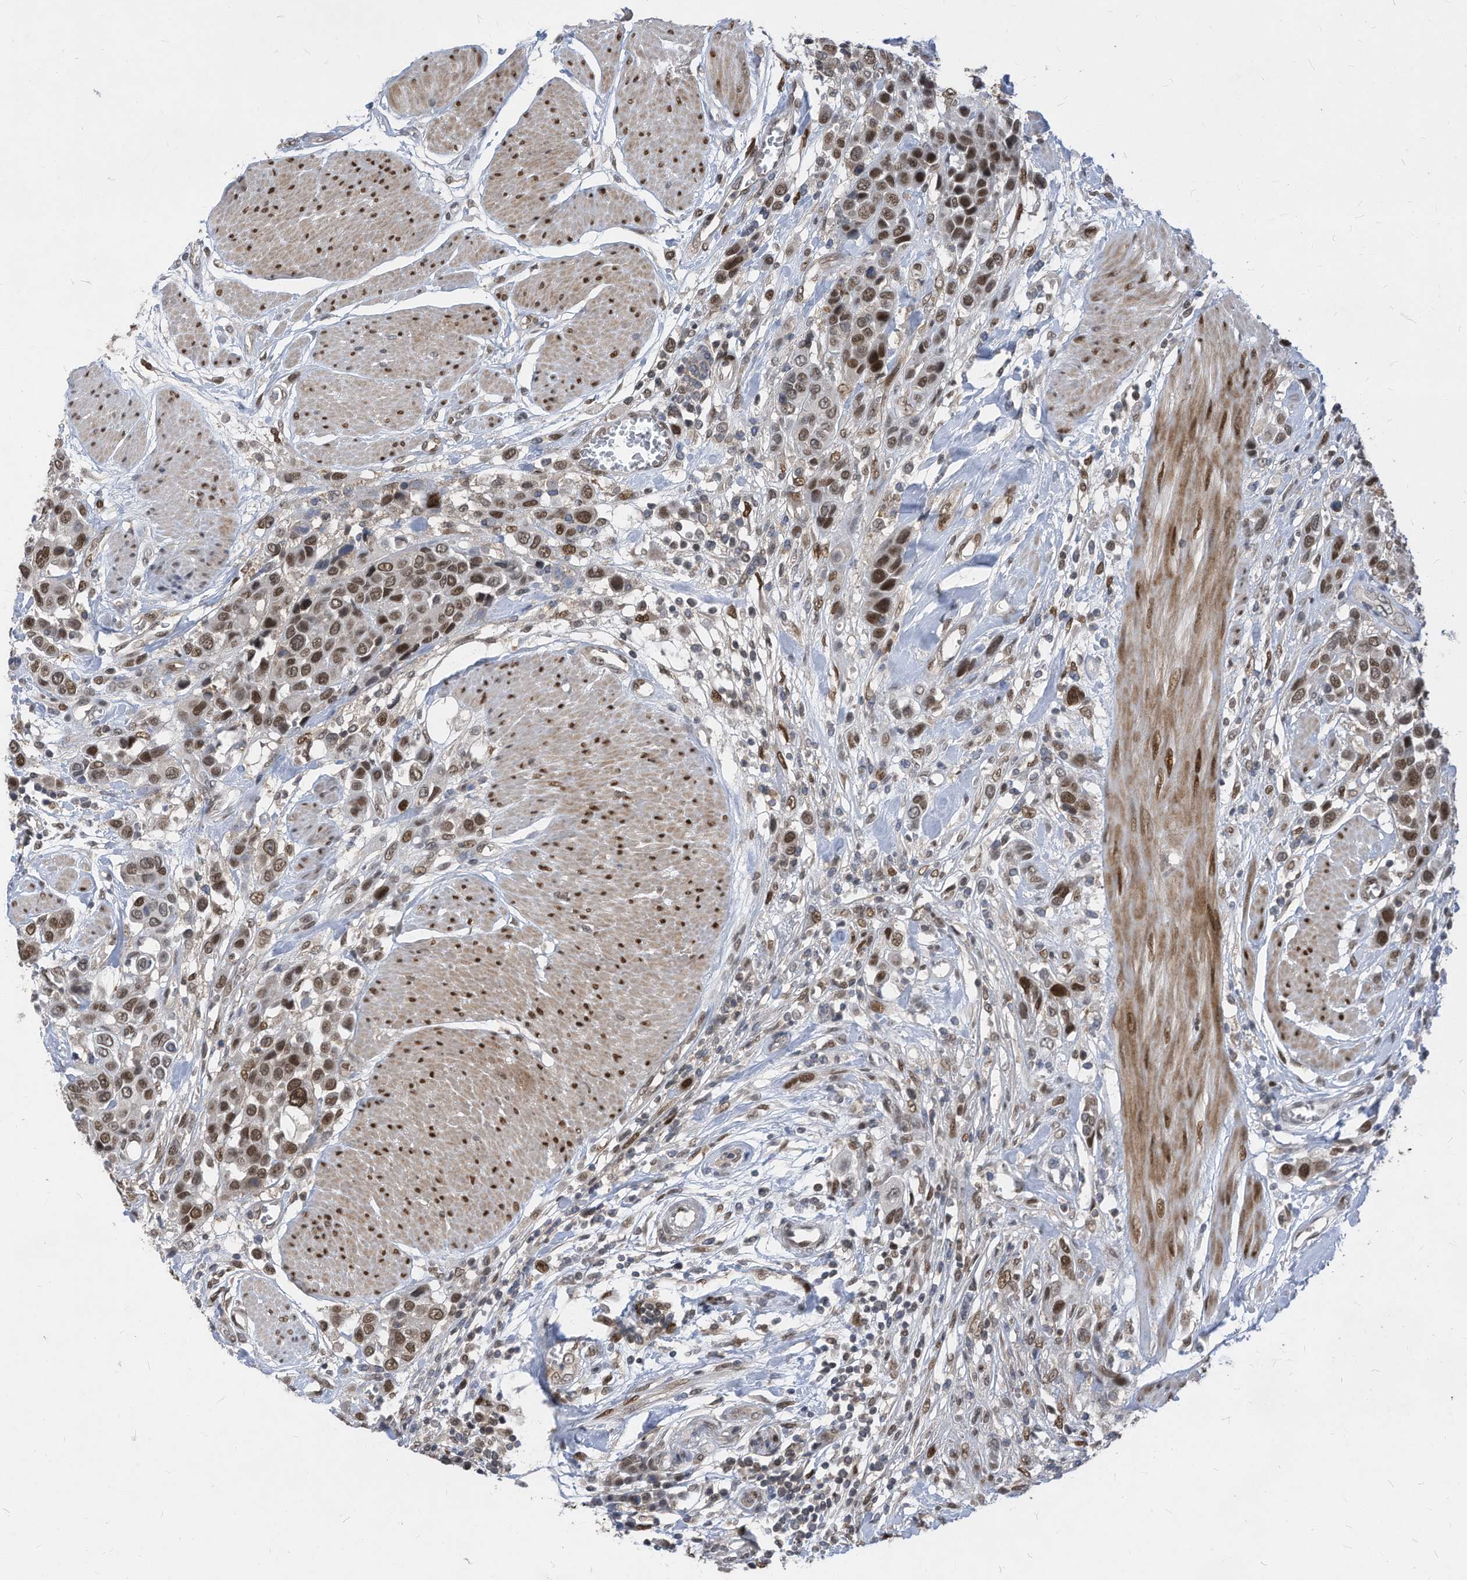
{"staining": {"intensity": "moderate", "quantity": ">75%", "location": "nuclear"}, "tissue": "urothelial cancer", "cell_type": "Tumor cells", "image_type": "cancer", "snomed": [{"axis": "morphology", "description": "Urothelial carcinoma, High grade"}, {"axis": "topography", "description": "Urinary bladder"}], "caption": "The image reveals immunohistochemical staining of urothelial cancer. There is moderate nuclear positivity is appreciated in about >75% of tumor cells.", "gene": "KPNB1", "patient": {"sex": "male", "age": 50}}